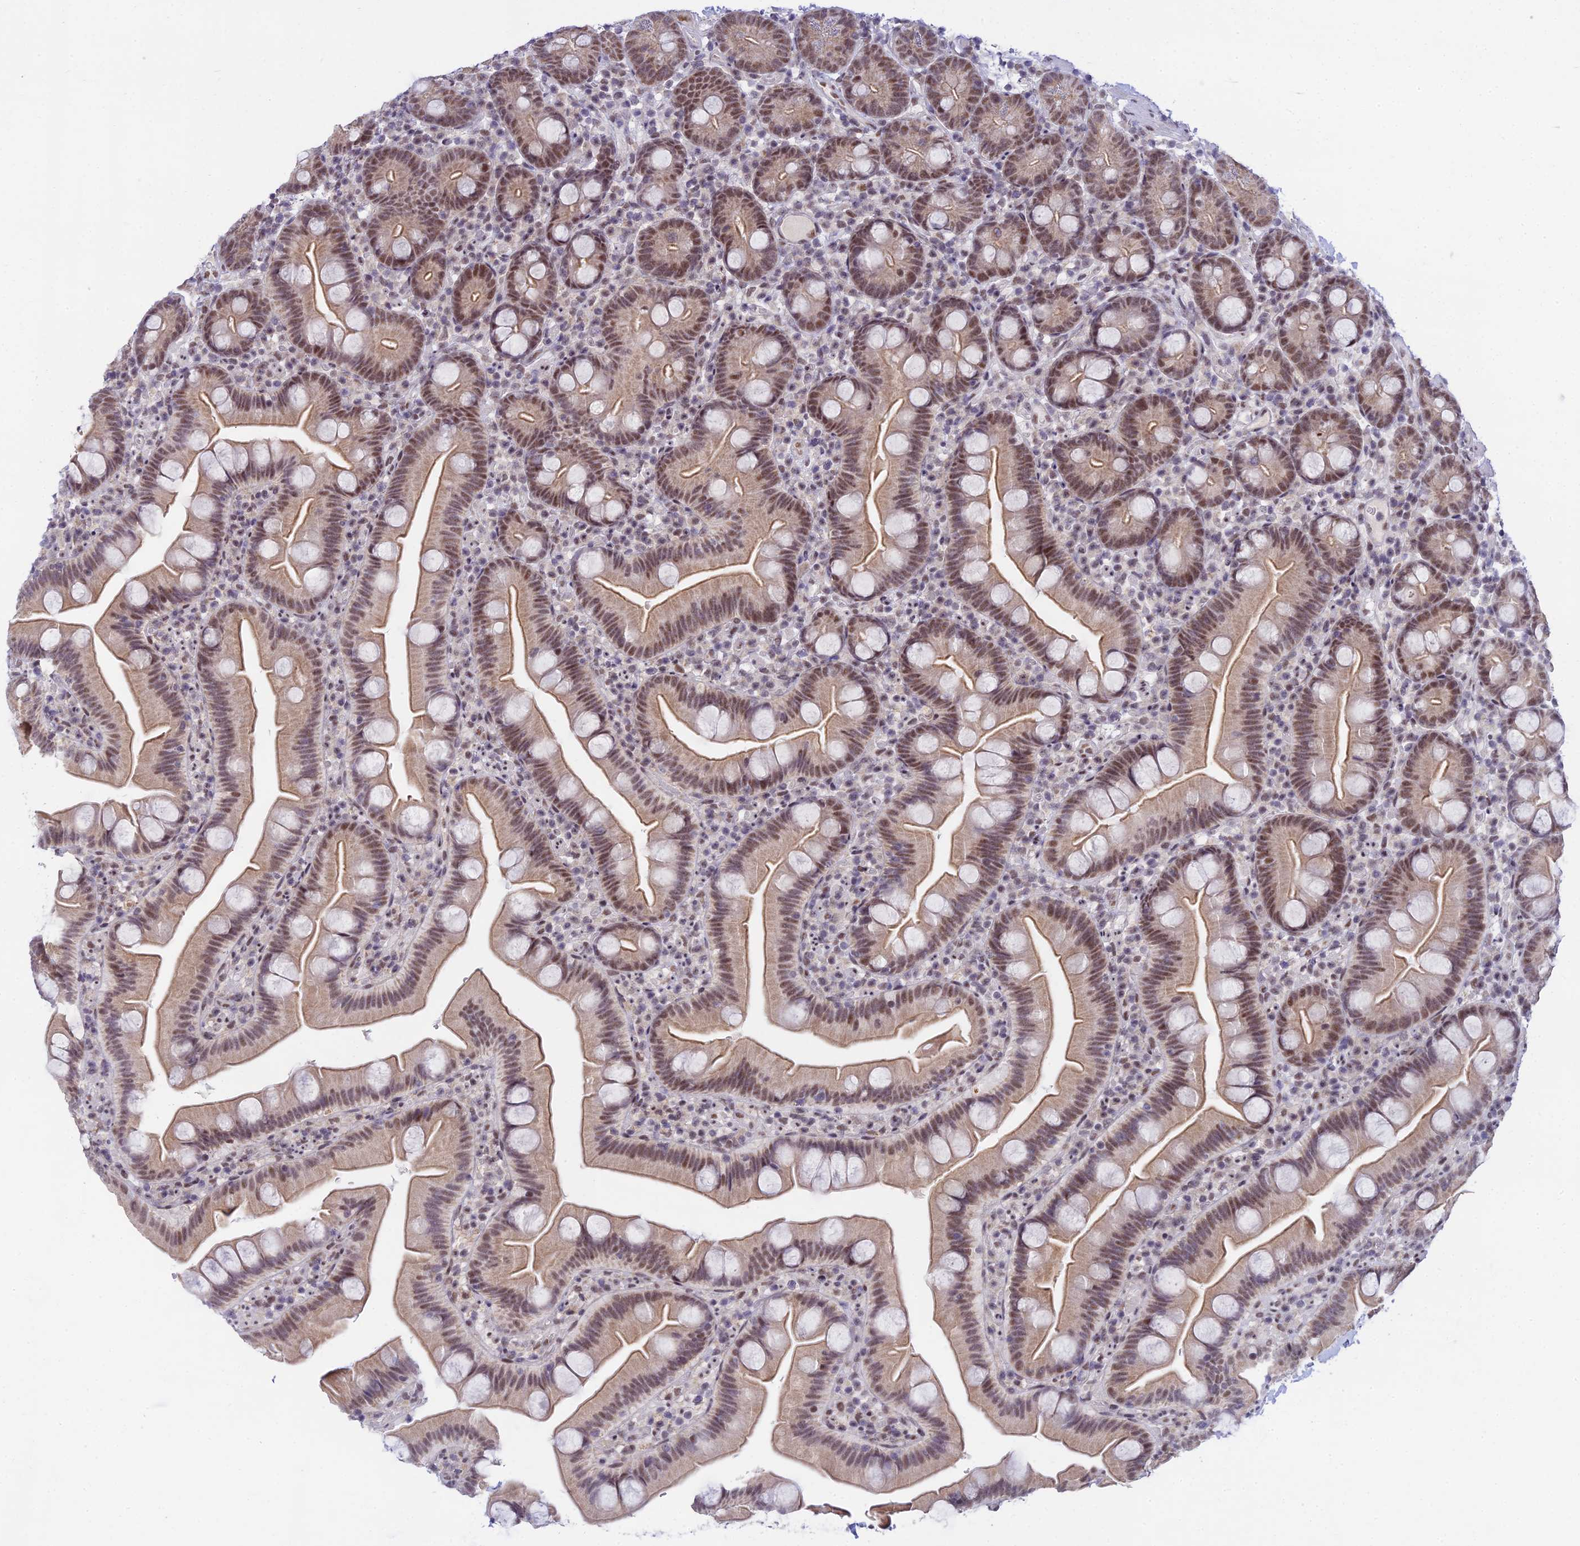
{"staining": {"intensity": "moderate", "quantity": ">75%", "location": "cytoplasmic/membranous,nuclear"}, "tissue": "small intestine", "cell_type": "Glandular cells", "image_type": "normal", "snomed": [{"axis": "morphology", "description": "Normal tissue, NOS"}, {"axis": "topography", "description": "Small intestine"}], "caption": "Moderate cytoplasmic/membranous,nuclear positivity for a protein is appreciated in about >75% of glandular cells of unremarkable small intestine using immunohistochemistry (IHC).", "gene": "C2orf49", "patient": {"sex": "female", "age": 68}}